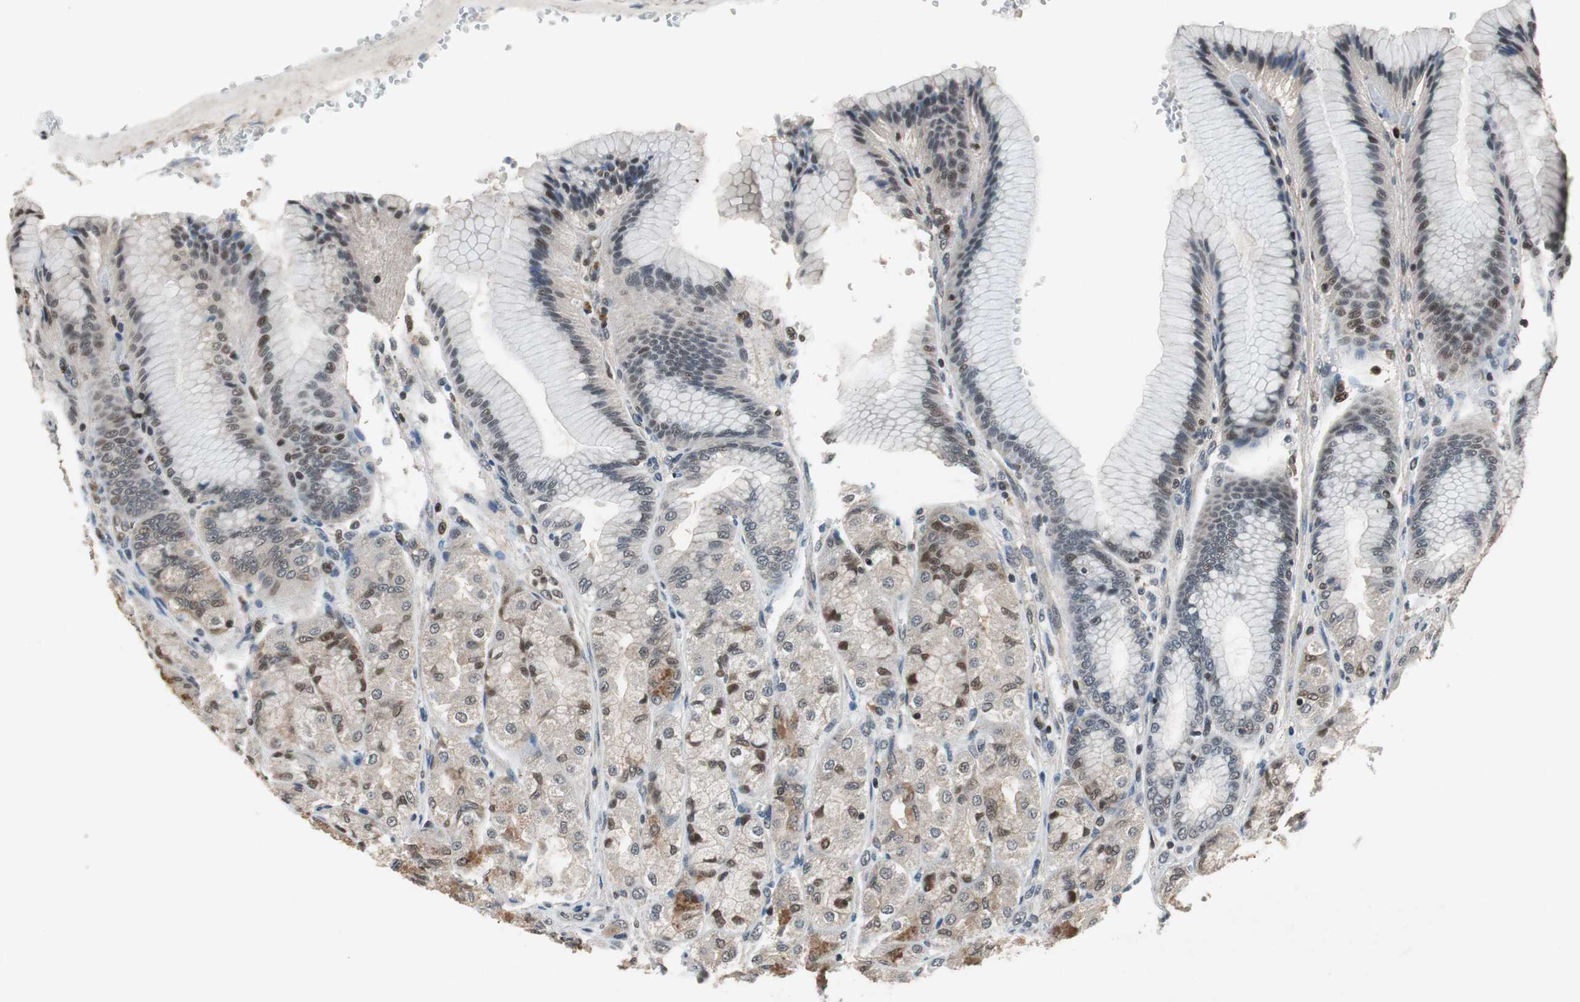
{"staining": {"intensity": "strong", "quantity": "<25%", "location": "cytoplasmic/membranous,nuclear"}, "tissue": "stomach", "cell_type": "Glandular cells", "image_type": "normal", "snomed": [{"axis": "morphology", "description": "Normal tissue, NOS"}, {"axis": "morphology", "description": "Adenocarcinoma, NOS"}, {"axis": "topography", "description": "Stomach"}, {"axis": "topography", "description": "Stomach, lower"}], "caption": "Glandular cells demonstrate medium levels of strong cytoplasmic/membranous,nuclear expression in approximately <25% of cells in benign human stomach.", "gene": "MAFB", "patient": {"sex": "female", "age": 65}}